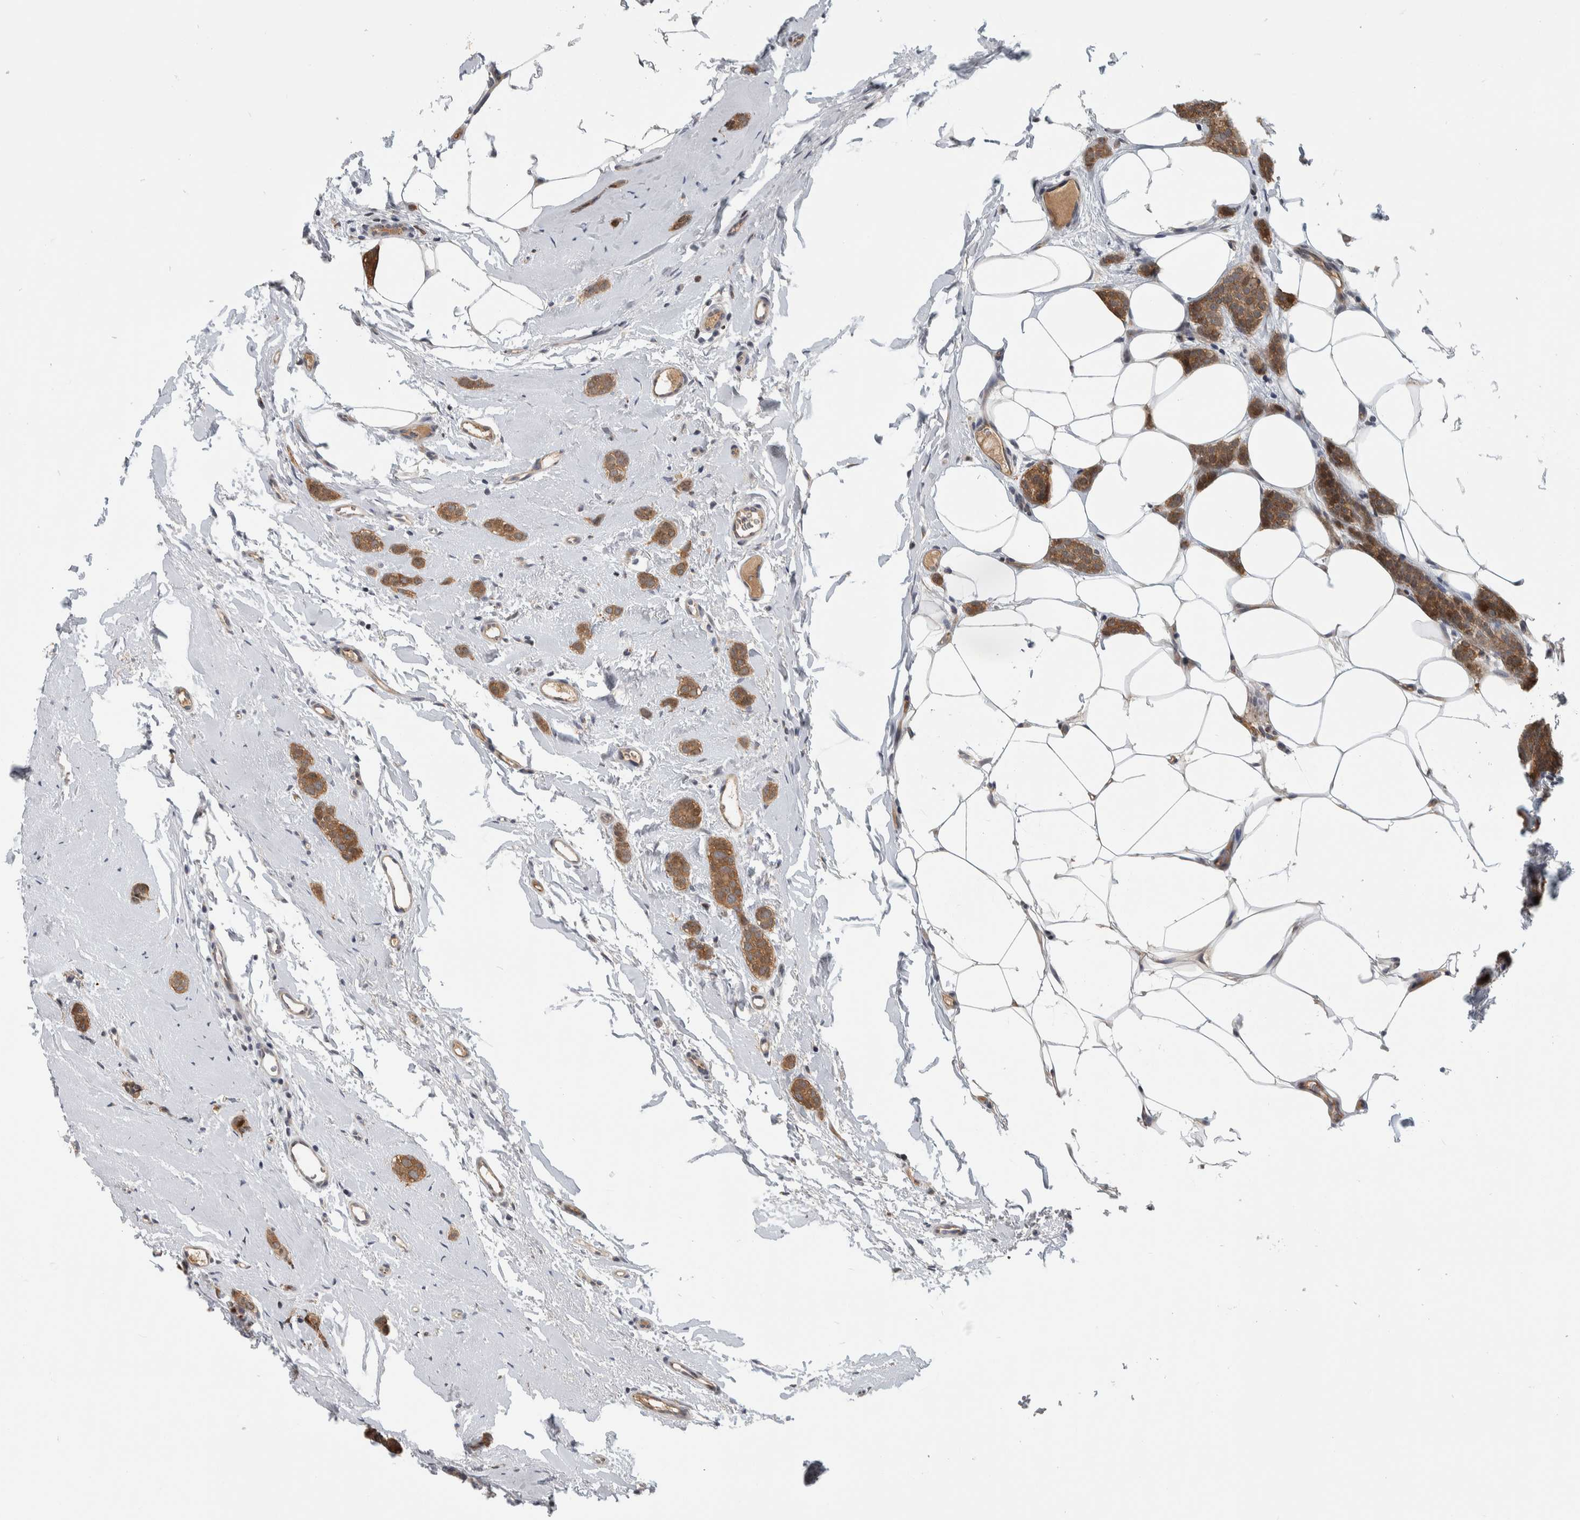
{"staining": {"intensity": "moderate", "quantity": ">75%", "location": "cytoplasmic/membranous"}, "tissue": "breast cancer", "cell_type": "Tumor cells", "image_type": "cancer", "snomed": [{"axis": "morphology", "description": "Lobular carcinoma"}, {"axis": "topography", "description": "Skin"}, {"axis": "topography", "description": "Breast"}], "caption": "Tumor cells display moderate cytoplasmic/membranous expression in approximately >75% of cells in breast lobular carcinoma.", "gene": "MSL1", "patient": {"sex": "female", "age": 46}}